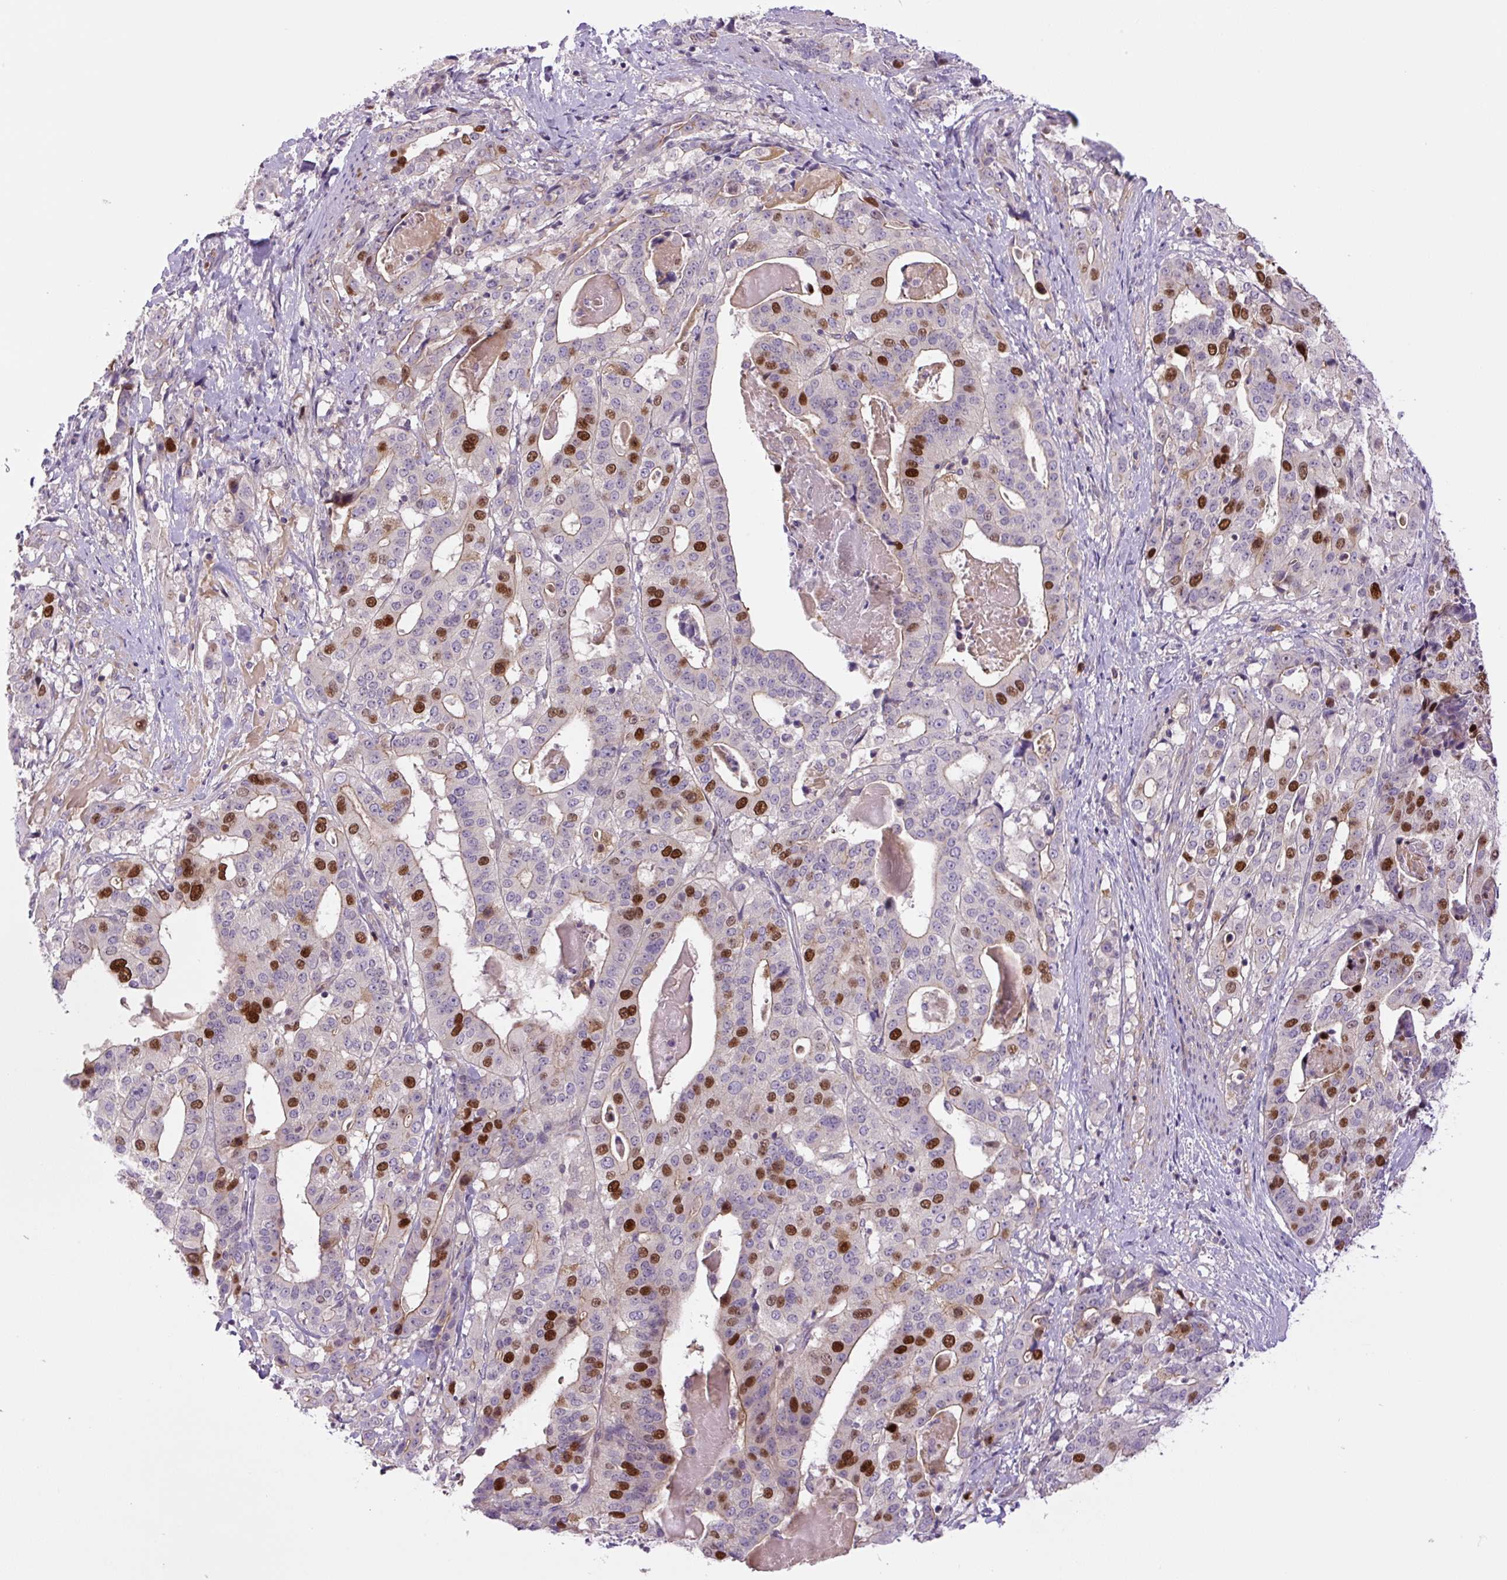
{"staining": {"intensity": "strong", "quantity": "25%-75%", "location": "nuclear"}, "tissue": "stomach cancer", "cell_type": "Tumor cells", "image_type": "cancer", "snomed": [{"axis": "morphology", "description": "Adenocarcinoma, NOS"}, {"axis": "topography", "description": "Stomach"}], "caption": "Immunohistochemical staining of human stomach cancer (adenocarcinoma) reveals high levels of strong nuclear protein staining in about 25%-75% of tumor cells. Immunohistochemistry stains the protein of interest in brown and the nuclei are stained blue.", "gene": "KIFC1", "patient": {"sex": "male", "age": 48}}